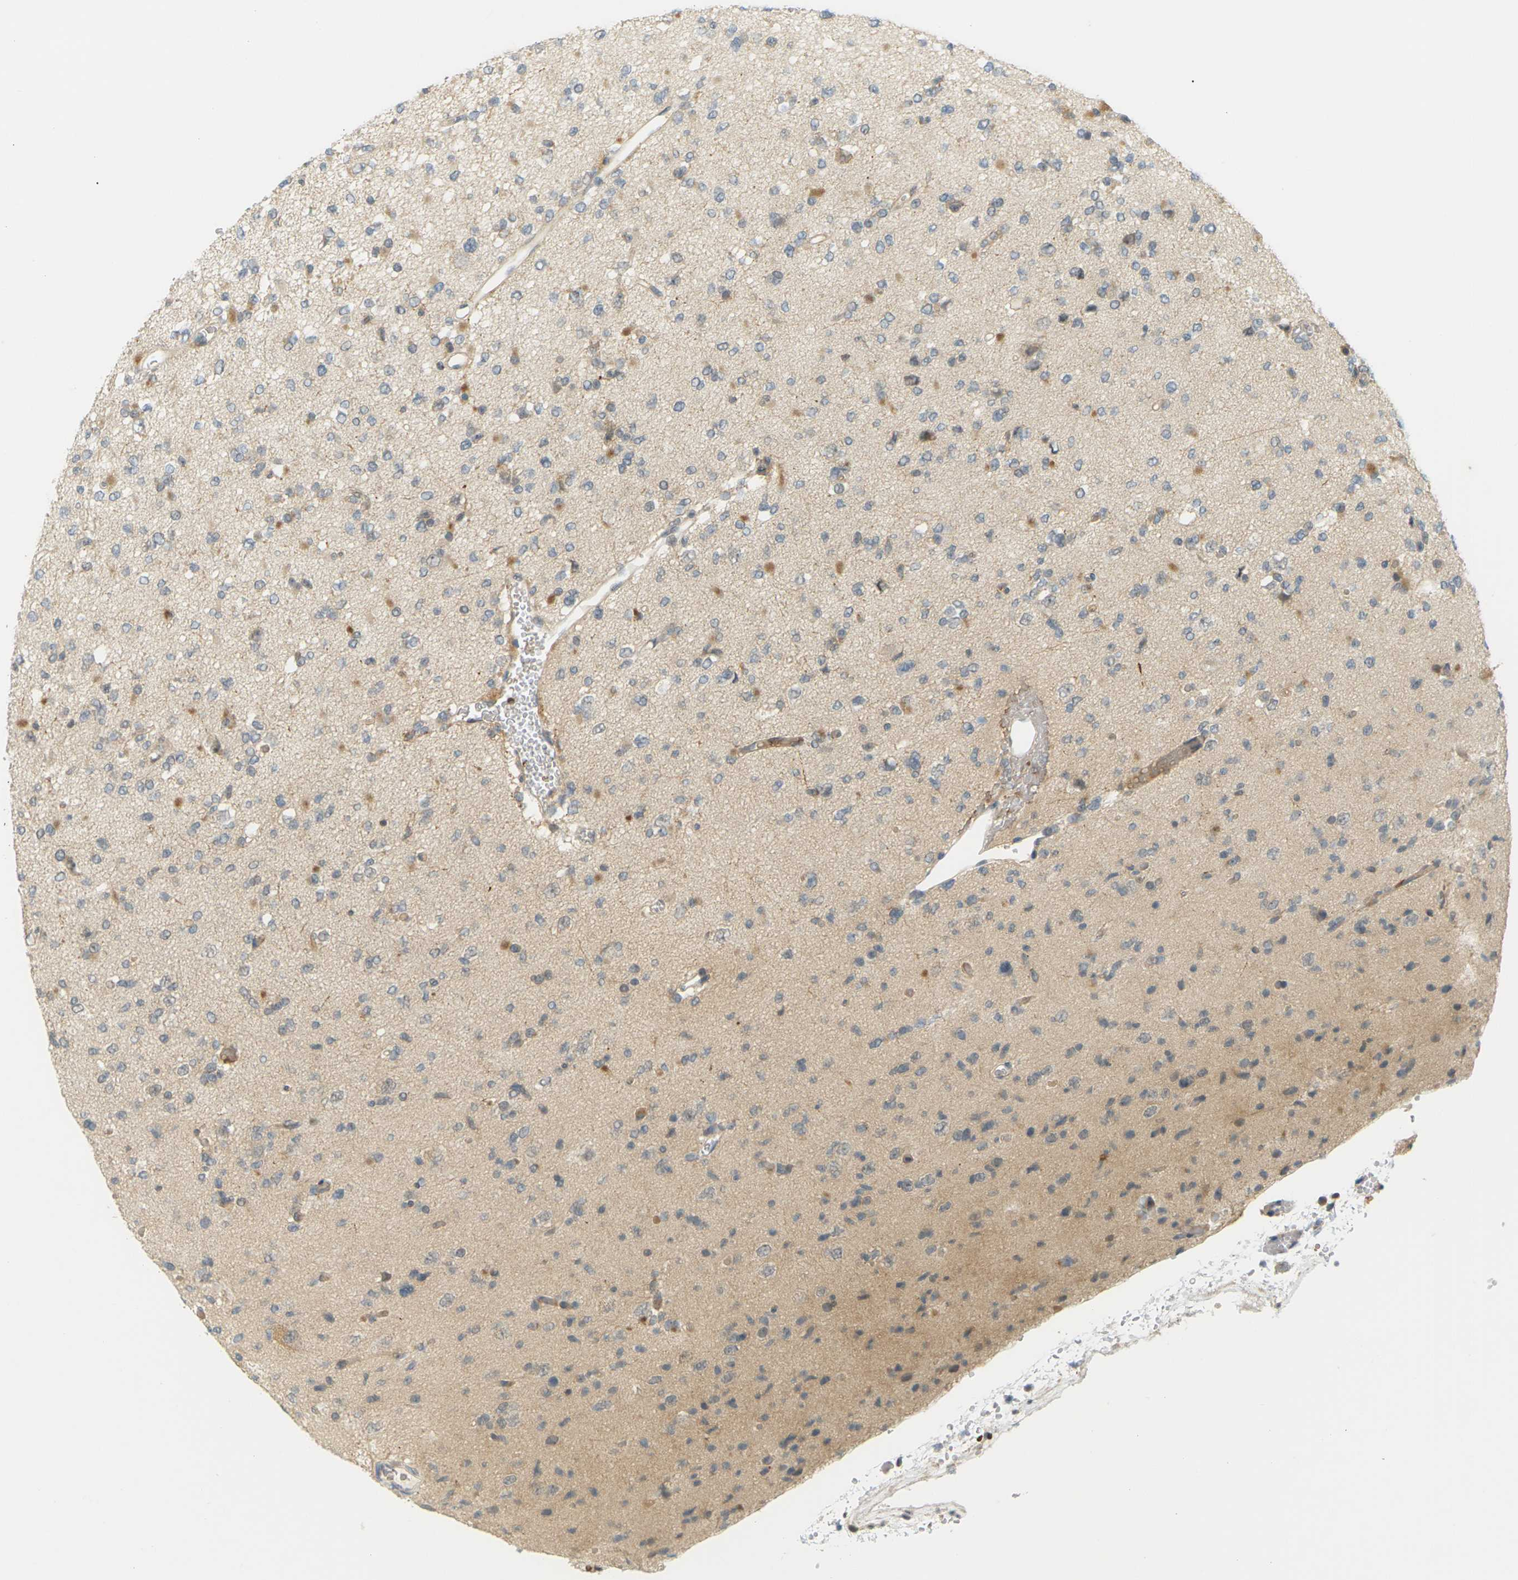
{"staining": {"intensity": "negative", "quantity": "none", "location": "none"}, "tissue": "glioma", "cell_type": "Tumor cells", "image_type": "cancer", "snomed": [{"axis": "morphology", "description": "Glioma, malignant, Low grade"}, {"axis": "topography", "description": "Brain"}], "caption": "DAB (3,3'-diaminobenzidine) immunohistochemical staining of malignant glioma (low-grade) exhibits no significant expression in tumor cells. Nuclei are stained in blue.", "gene": "SOCS6", "patient": {"sex": "female", "age": 22}}